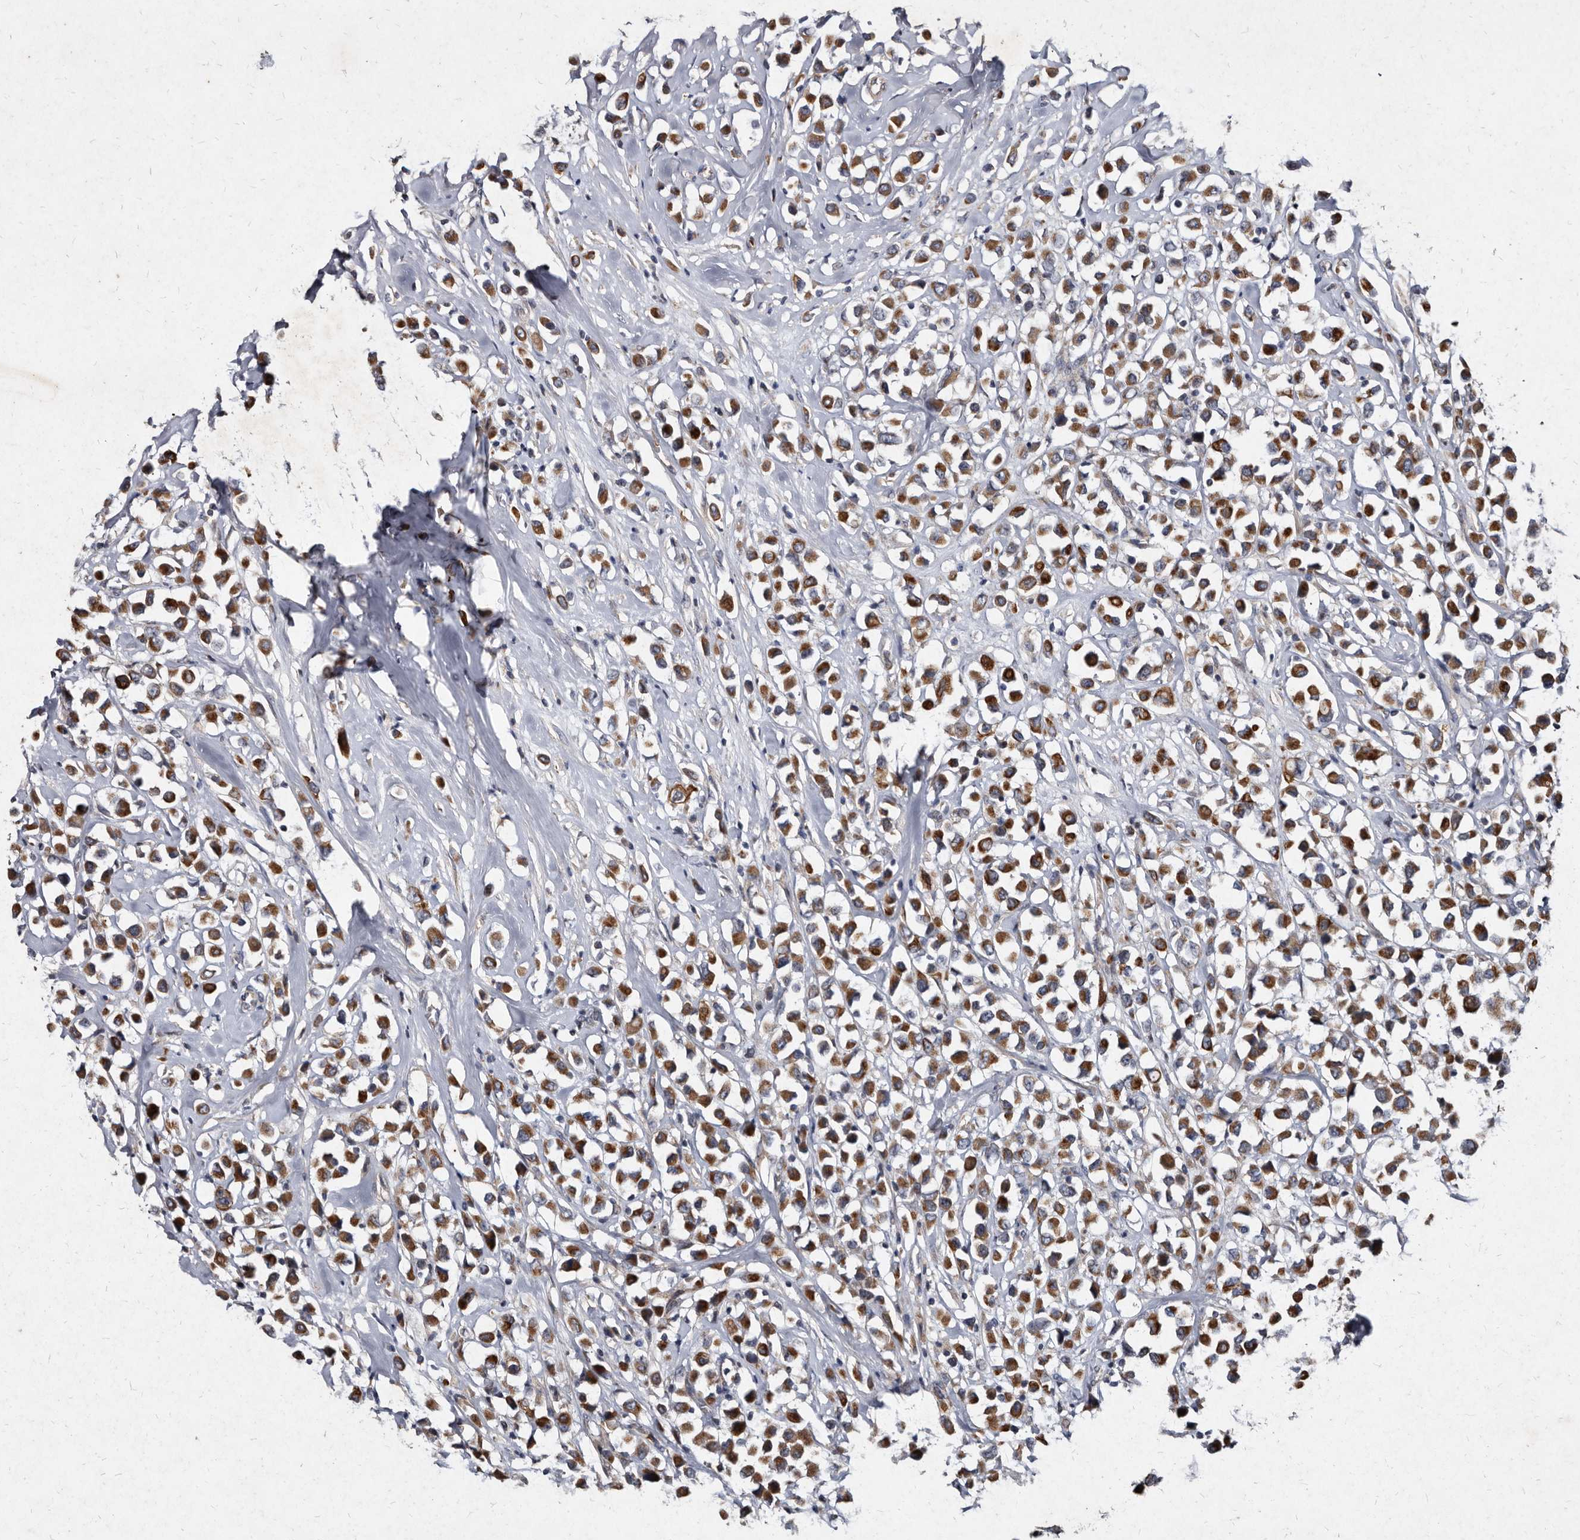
{"staining": {"intensity": "strong", "quantity": ">75%", "location": "cytoplasmic/membranous"}, "tissue": "breast cancer", "cell_type": "Tumor cells", "image_type": "cancer", "snomed": [{"axis": "morphology", "description": "Duct carcinoma"}, {"axis": "topography", "description": "Breast"}], "caption": "Protein staining of breast infiltrating ductal carcinoma tissue exhibits strong cytoplasmic/membranous positivity in approximately >75% of tumor cells. The protein is shown in brown color, while the nuclei are stained blue.", "gene": "YPEL3", "patient": {"sex": "female", "age": 61}}